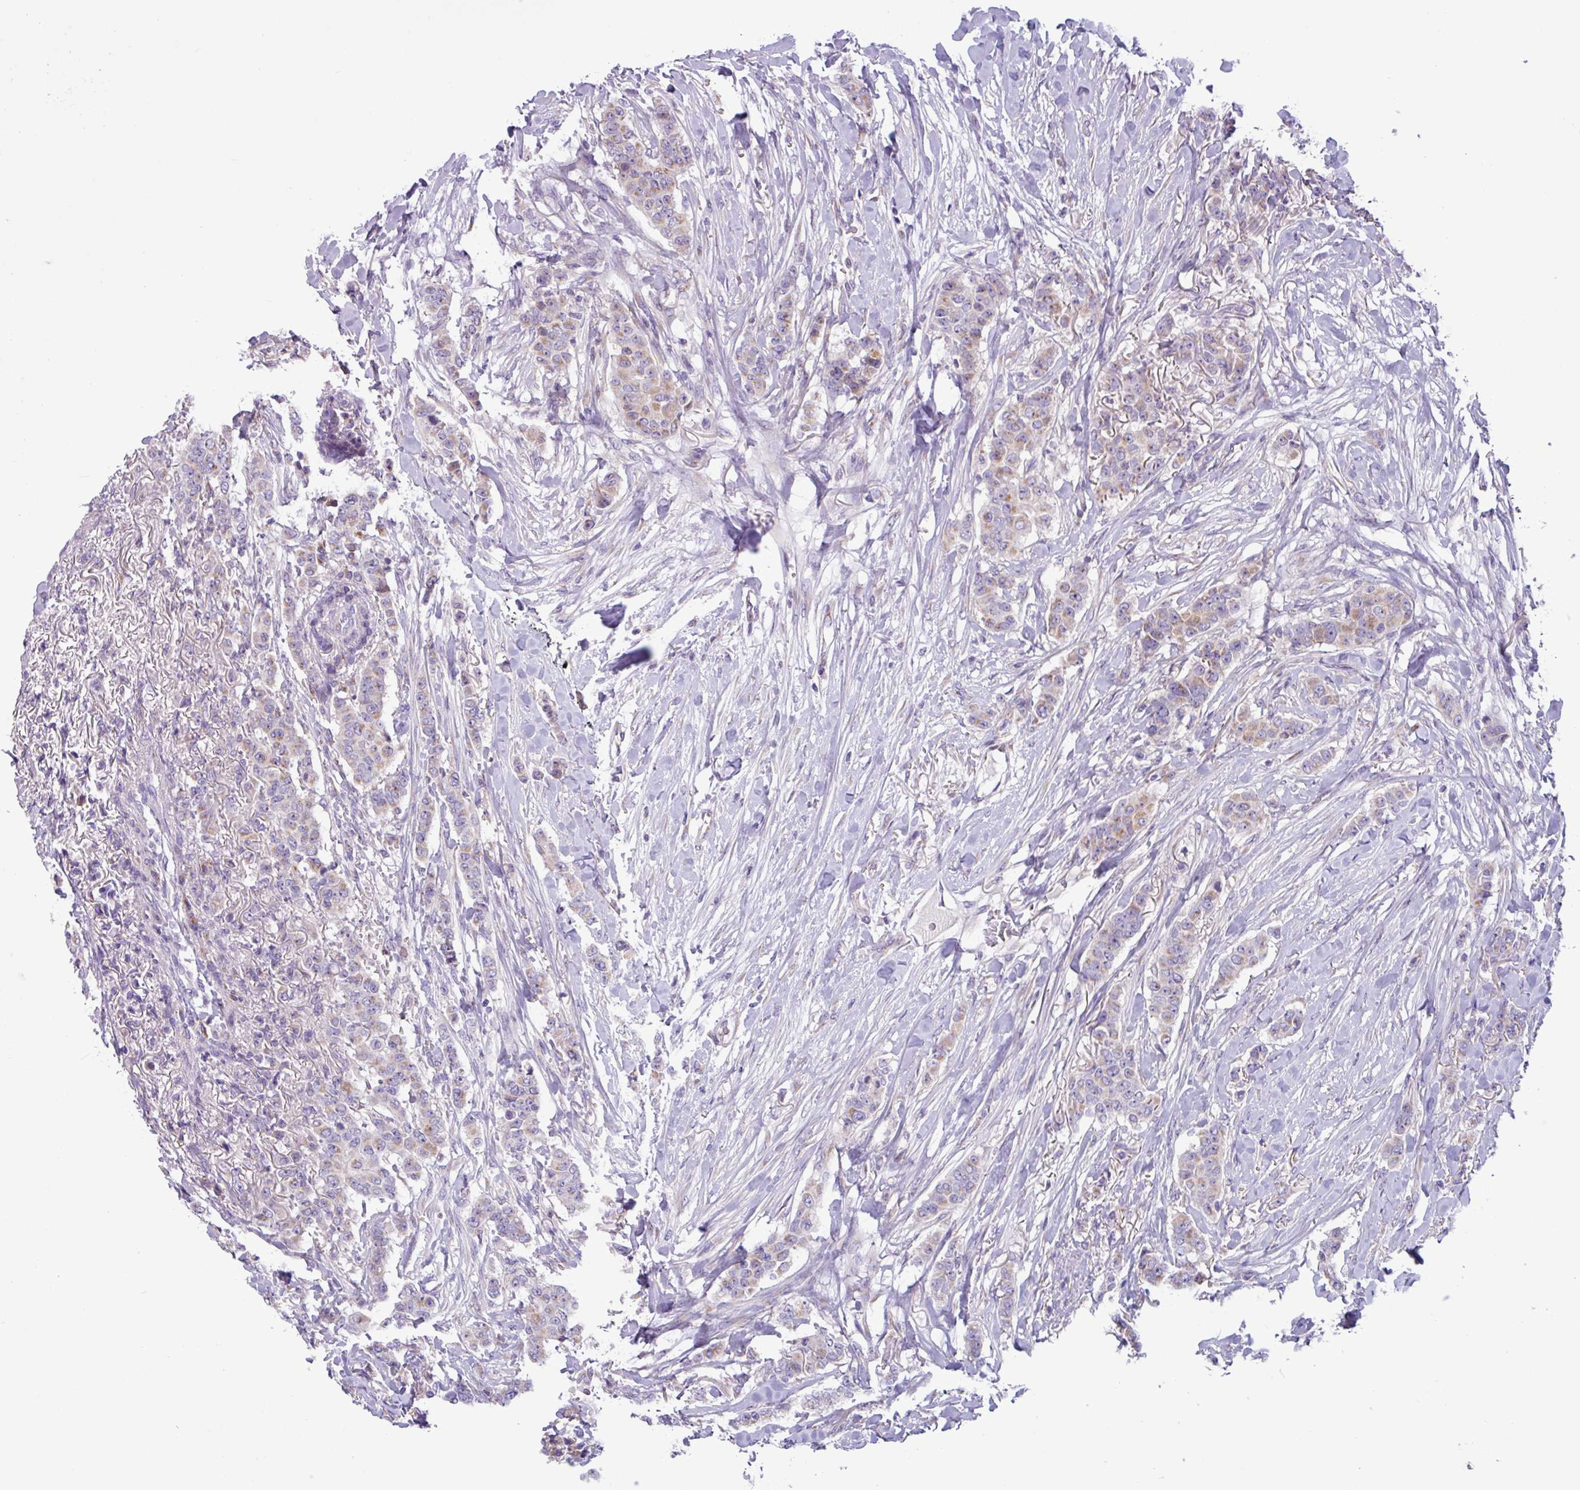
{"staining": {"intensity": "weak", "quantity": "25%-75%", "location": "cytoplasmic/membranous"}, "tissue": "breast cancer", "cell_type": "Tumor cells", "image_type": "cancer", "snomed": [{"axis": "morphology", "description": "Duct carcinoma"}, {"axis": "topography", "description": "Breast"}], "caption": "Immunohistochemistry (IHC) of infiltrating ductal carcinoma (breast) exhibits low levels of weak cytoplasmic/membranous expression in approximately 25%-75% of tumor cells.", "gene": "STIMATE", "patient": {"sex": "female", "age": 40}}